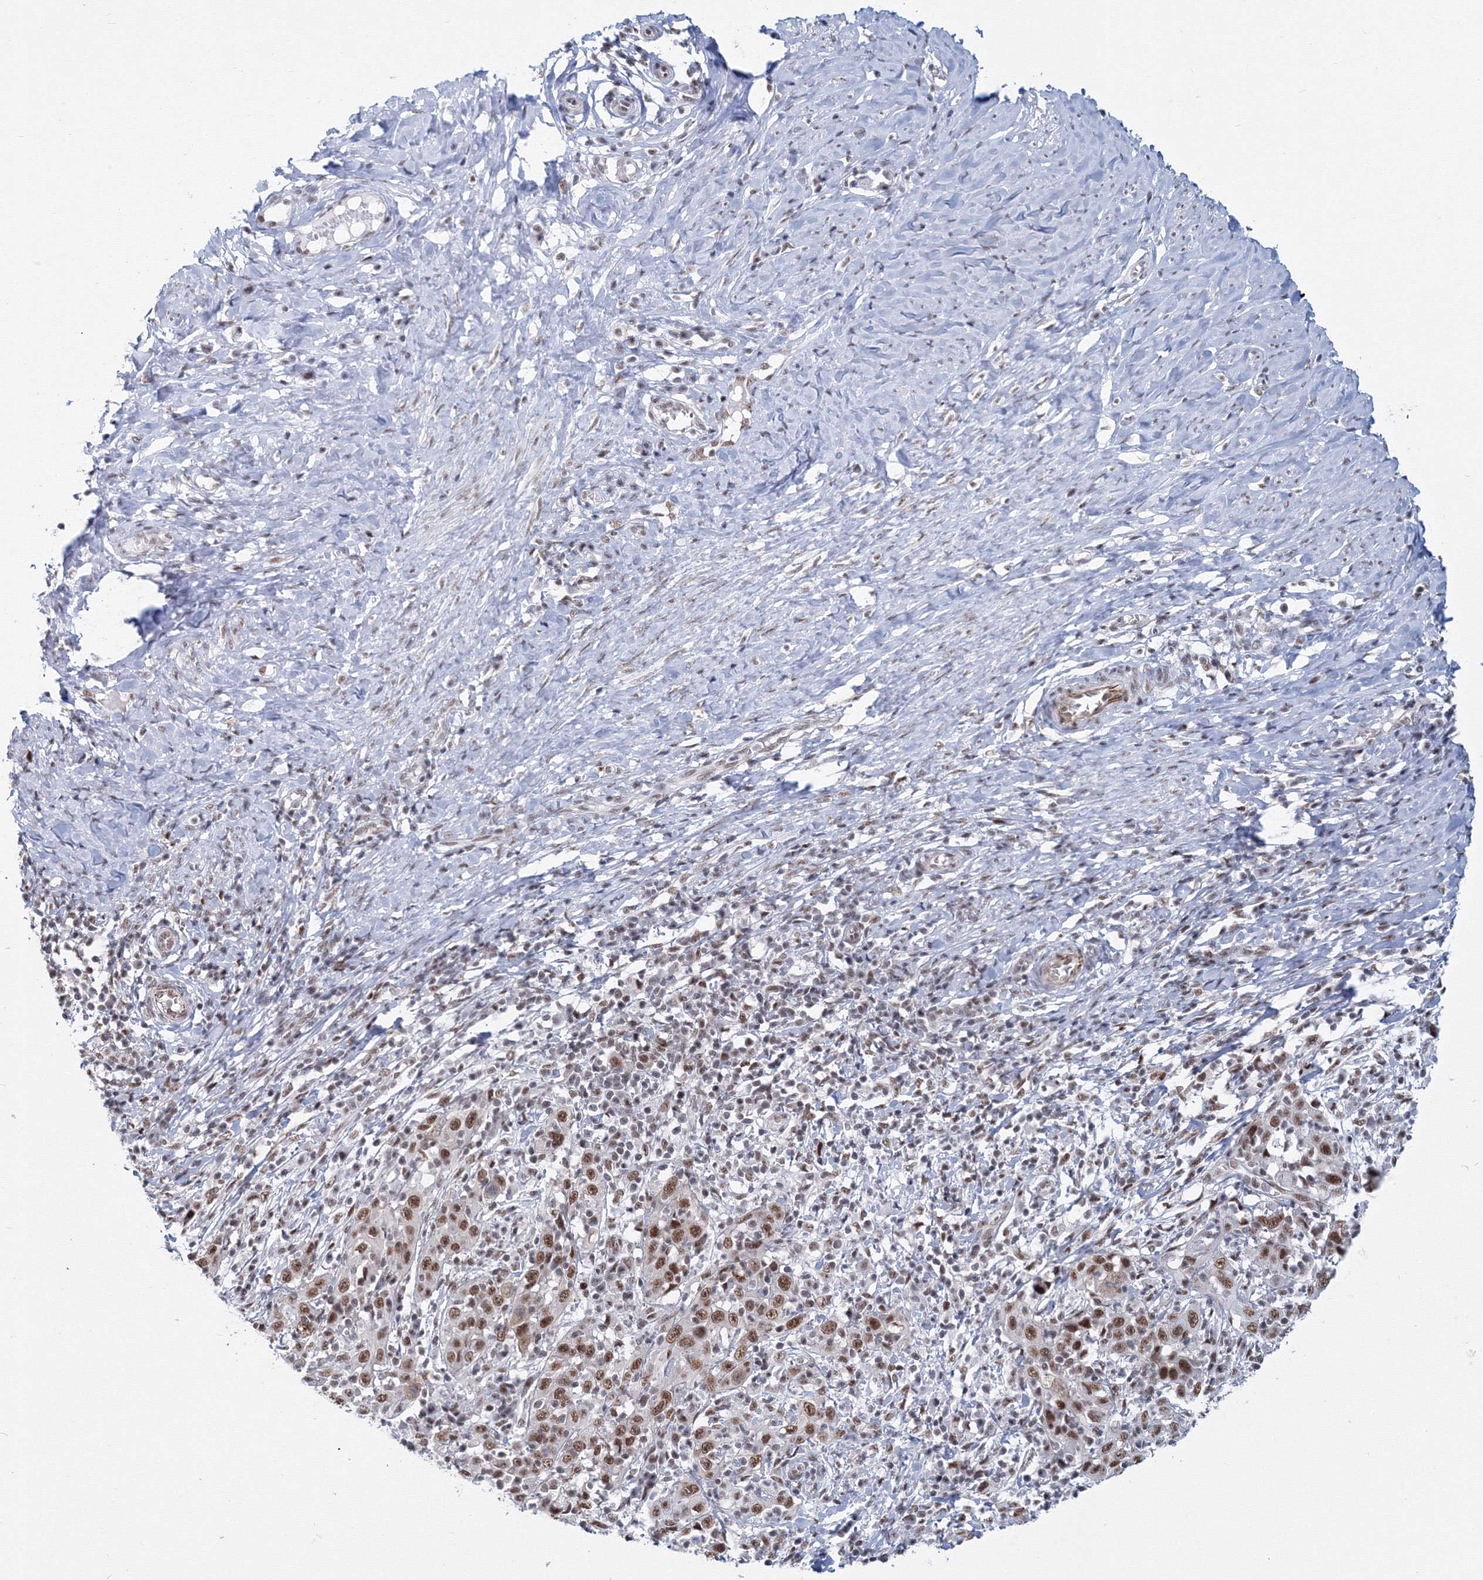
{"staining": {"intensity": "moderate", "quantity": ">75%", "location": "nuclear"}, "tissue": "cervical cancer", "cell_type": "Tumor cells", "image_type": "cancer", "snomed": [{"axis": "morphology", "description": "Squamous cell carcinoma, NOS"}, {"axis": "topography", "description": "Cervix"}], "caption": "Protein staining demonstrates moderate nuclear expression in about >75% of tumor cells in cervical cancer (squamous cell carcinoma).", "gene": "SF3B6", "patient": {"sex": "female", "age": 46}}